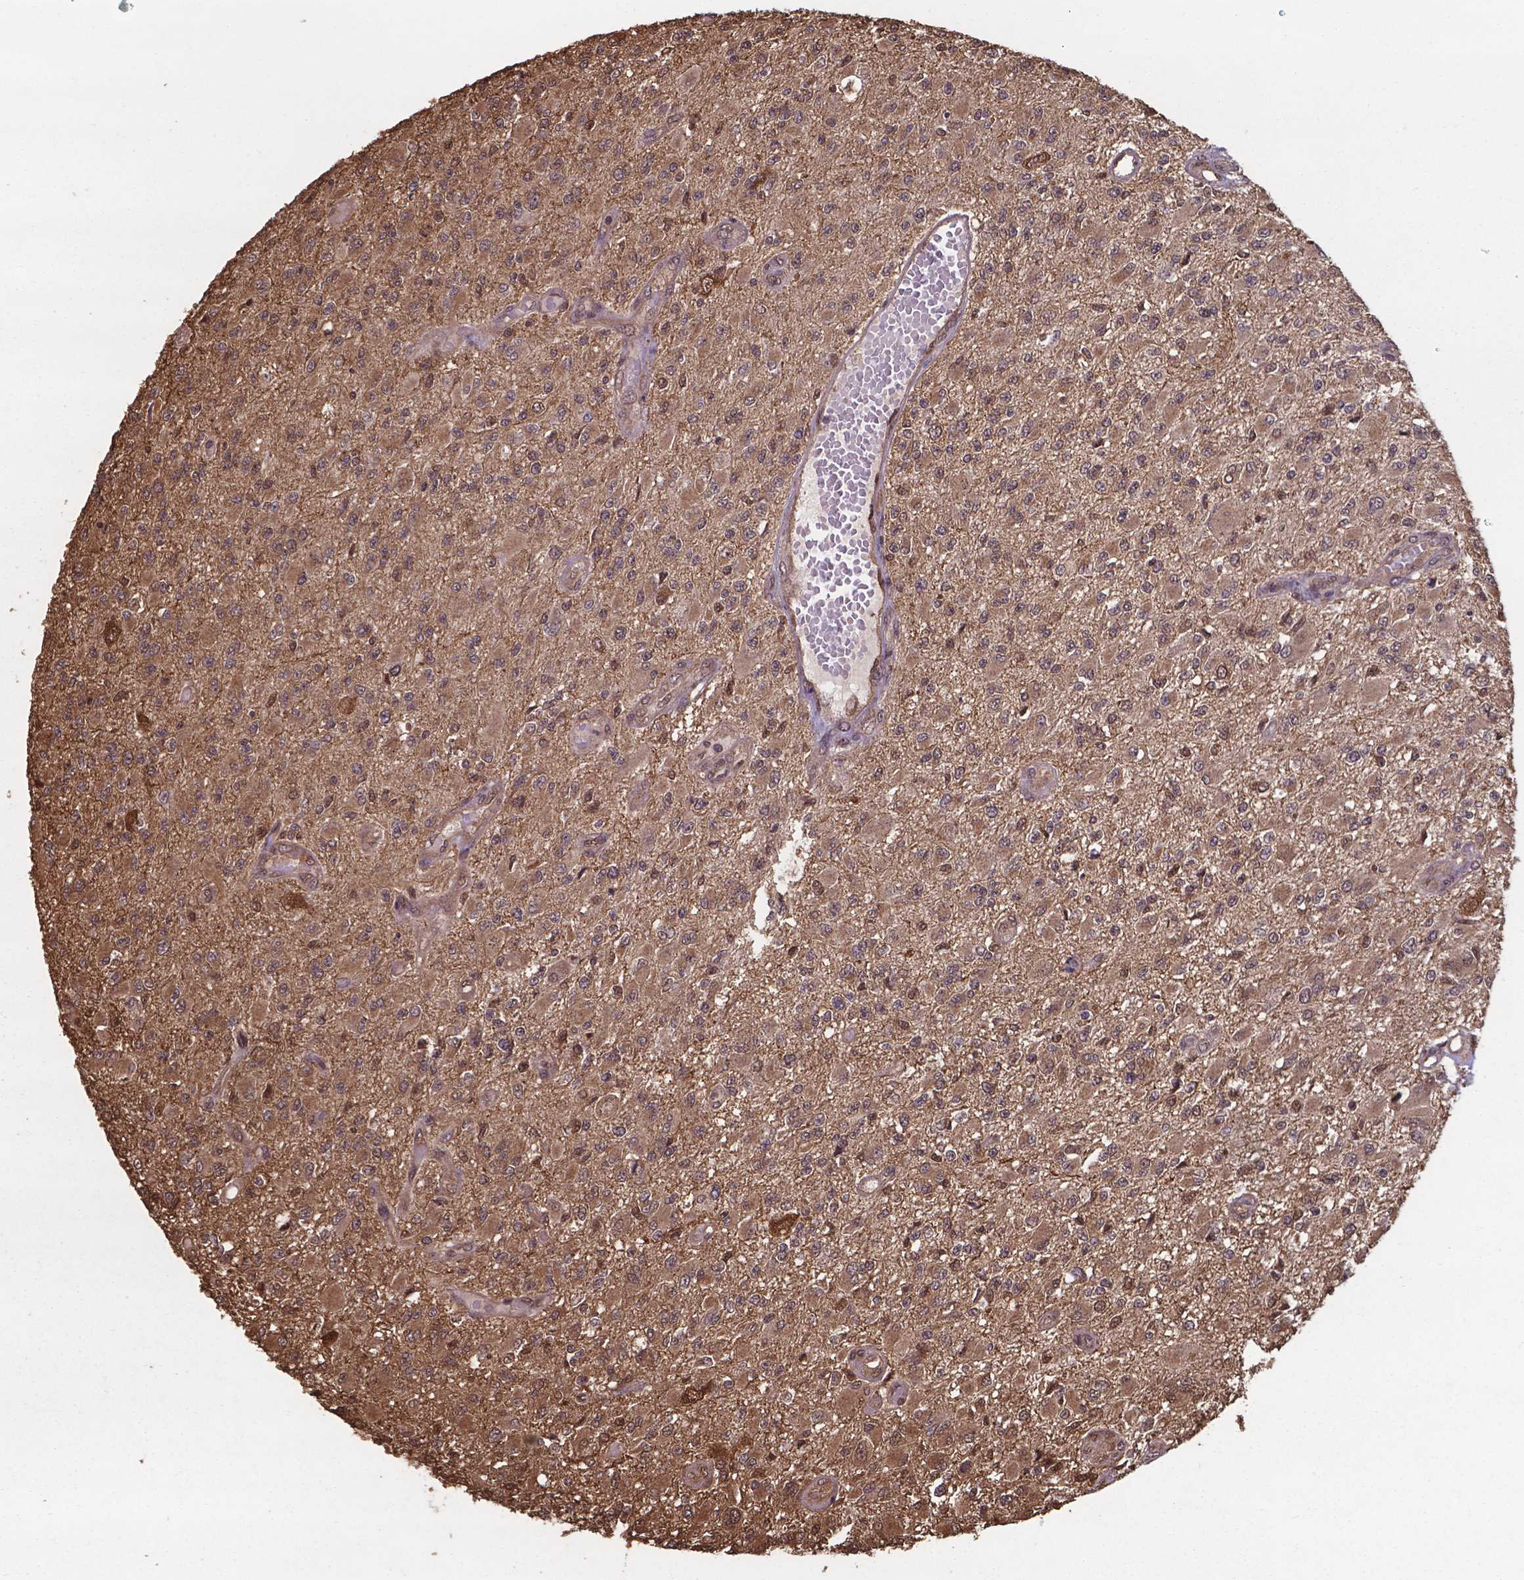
{"staining": {"intensity": "moderate", "quantity": ">75%", "location": "cytoplasmic/membranous,nuclear"}, "tissue": "glioma", "cell_type": "Tumor cells", "image_type": "cancer", "snomed": [{"axis": "morphology", "description": "Glioma, malignant, High grade"}, {"axis": "topography", "description": "Brain"}], "caption": "Brown immunohistochemical staining in human glioma exhibits moderate cytoplasmic/membranous and nuclear expression in approximately >75% of tumor cells.", "gene": "CHP2", "patient": {"sex": "female", "age": 63}}